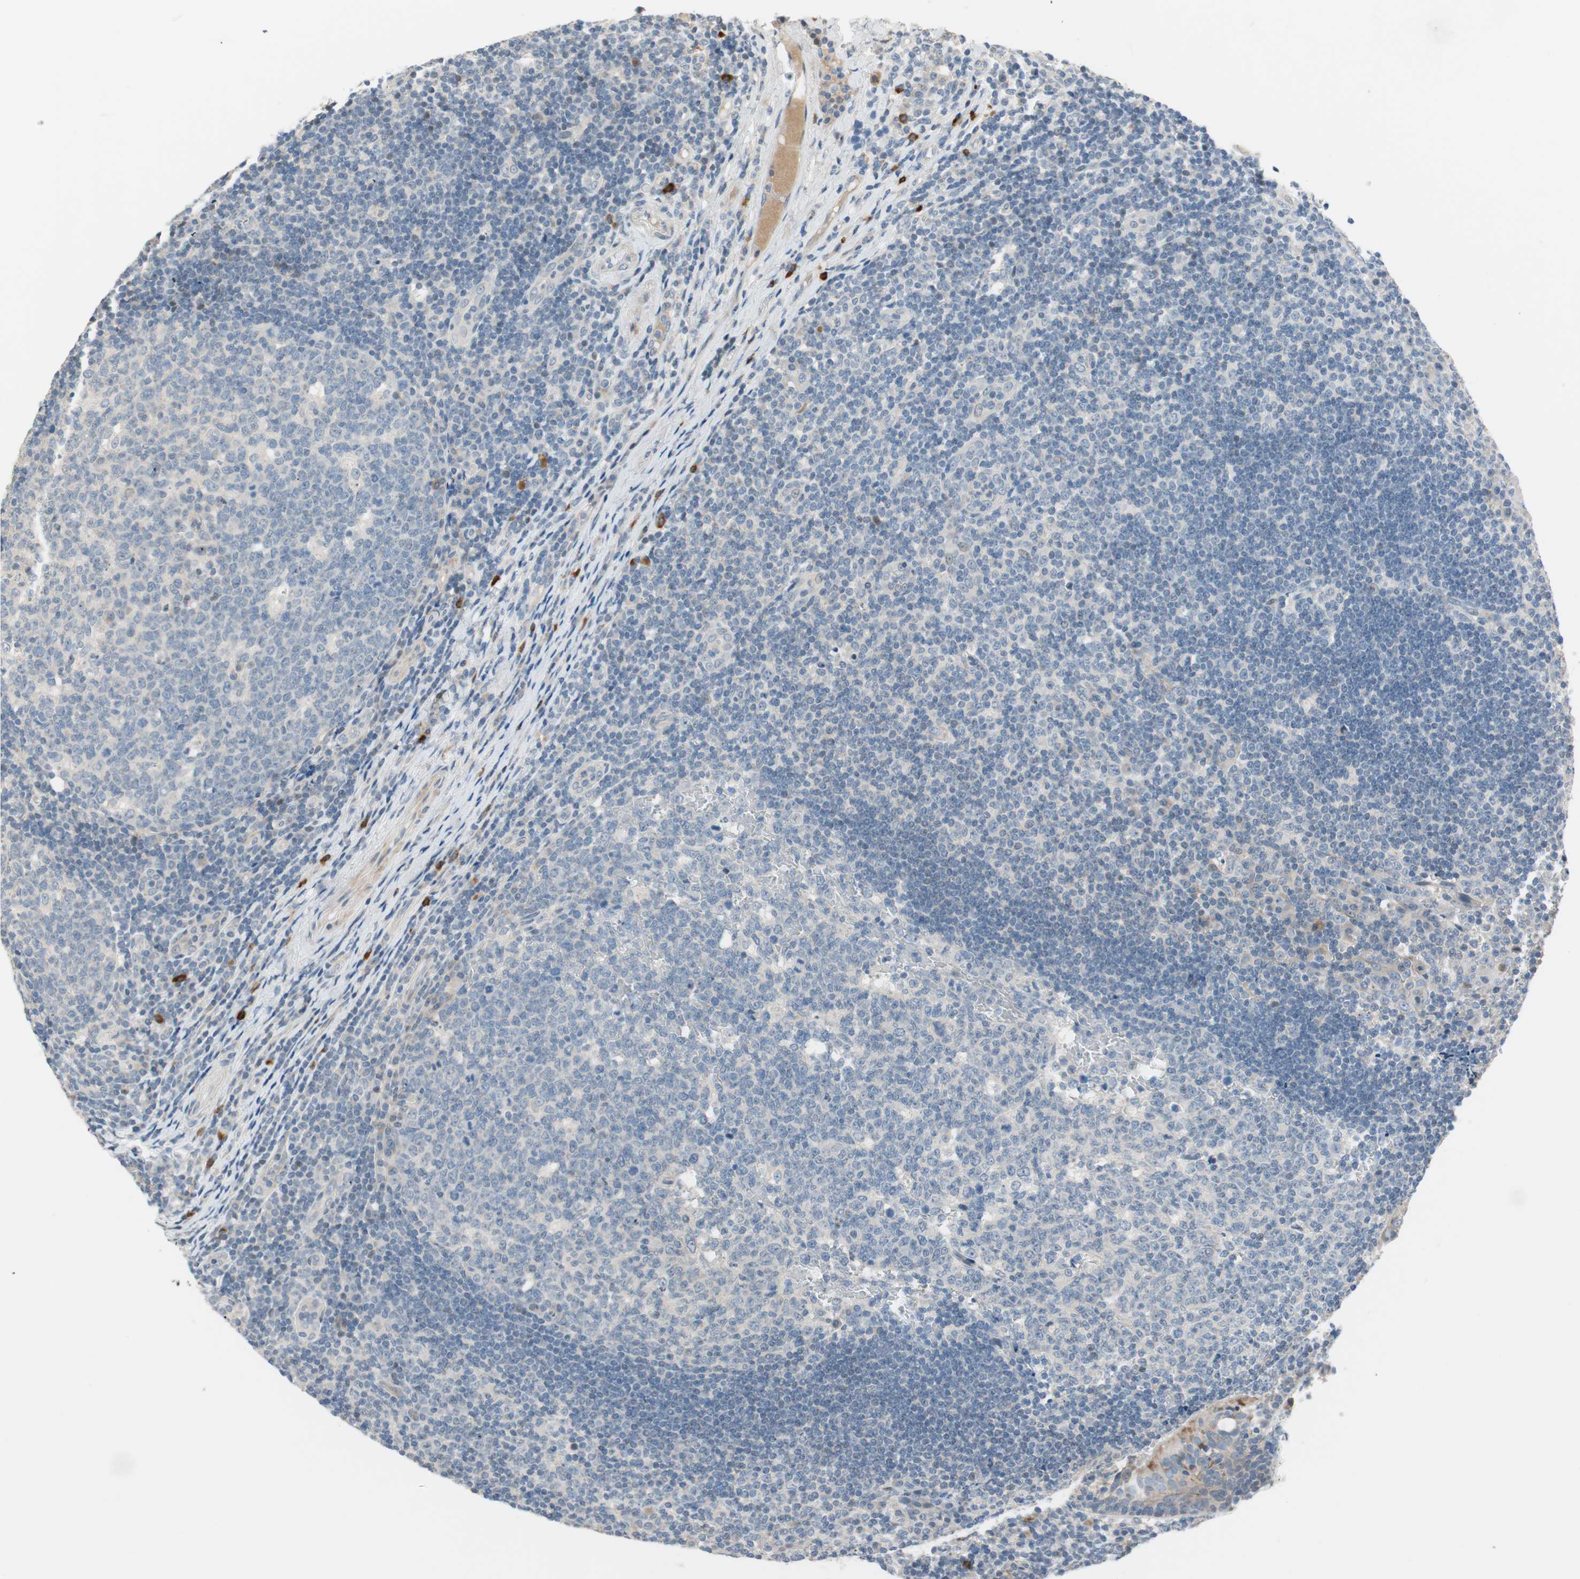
{"staining": {"intensity": "negative", "quantity": "none", "location": "none"}, "tissue": "tonsil", "cell_type": "Germinal center cells", "image_type": "normal", "snomed": [{"axis": "morphology", "description": "Normal tissue, NOS"}, {"axis": "topography", "description": "Tonsil"}], "caption": "Immunohistochemical staining of unremarkable tonsil displays no significant staining in germinal center cells. (DAB (3,3'-diaminobenzidine) immunohistochemistry, high magnification).", "gene": "PDZK1", "patient": {"sex": "female", "age": 40}}